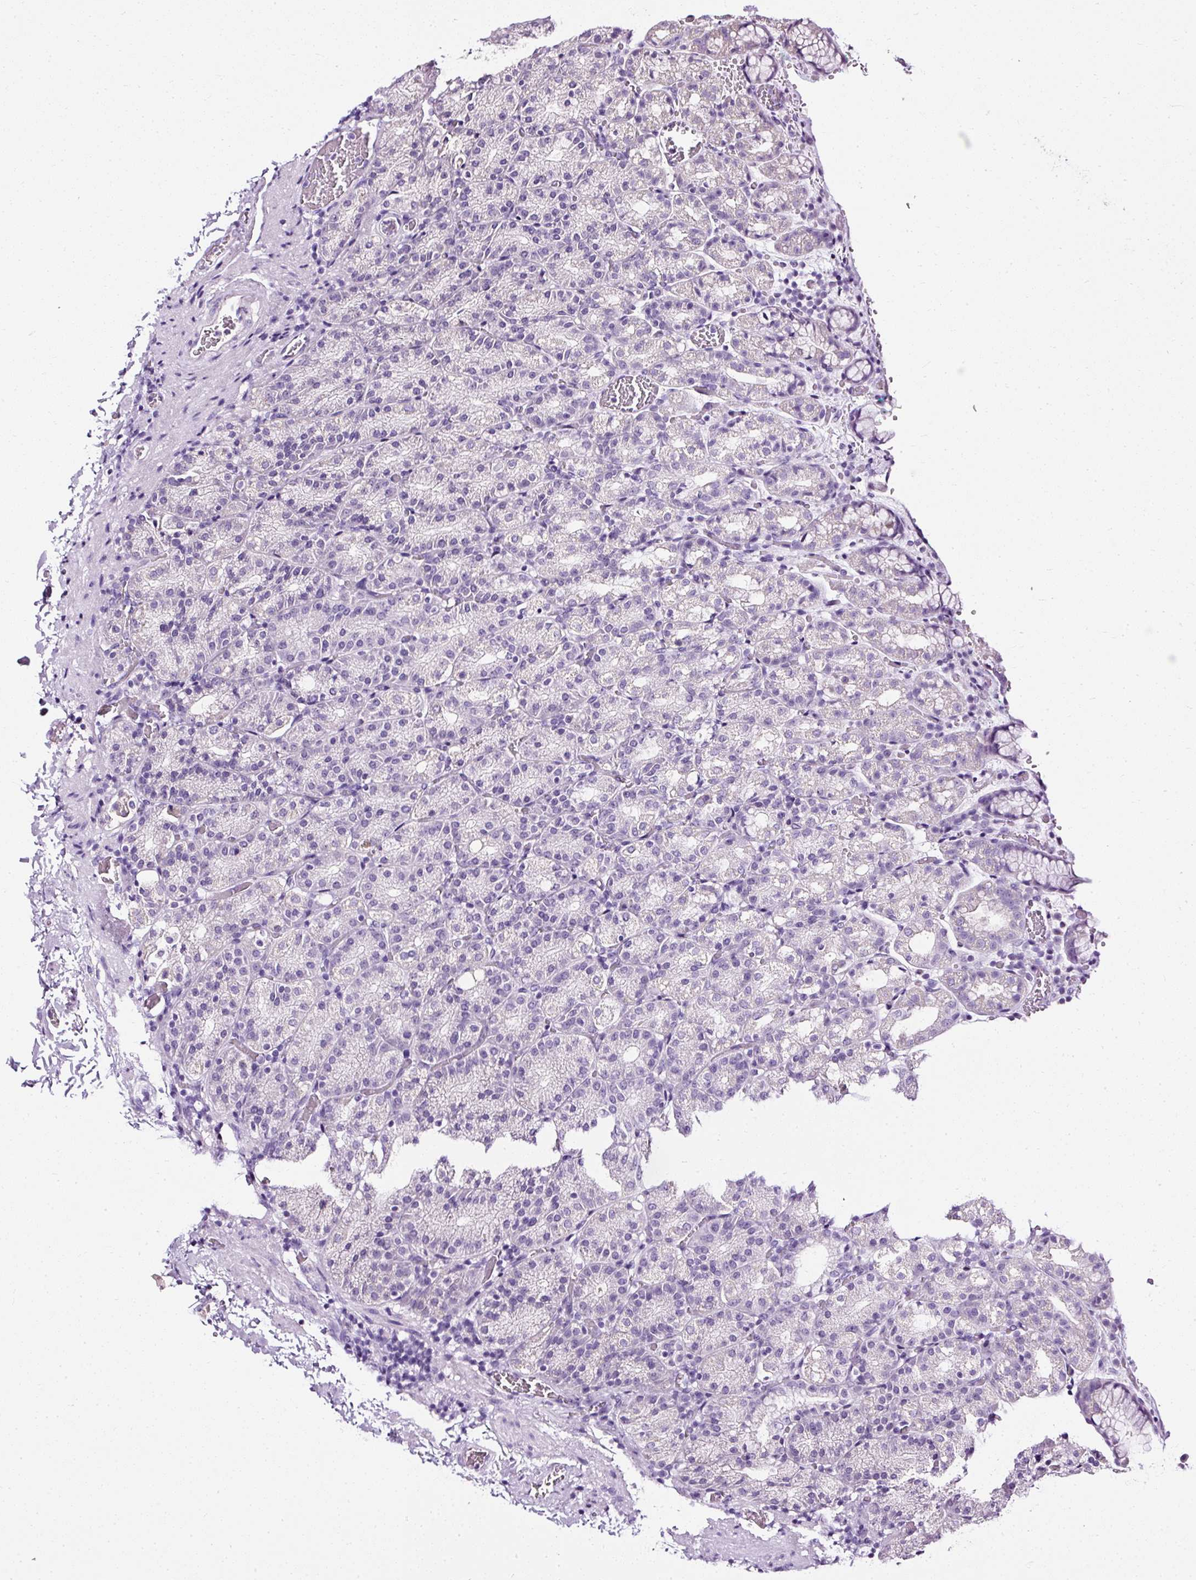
{"staining": {"intensity": "negative", "quantity": "none", "location": "none"}, "tissue": "stomach", "cell_type": "Glandular cells", "image_type": "normal", "snomed": [{"axis": "morphology", "description": "Normal tissue, NOS"}, {"axis": "topography", "description": "Stomach, upper"}], "caption": "An IHC photomicrograph of benign stomach is shown. There is no staining in glandular cells of stomach.", "gene": "ATP2A1", "patient": {"sex": "female", "age": 81}}